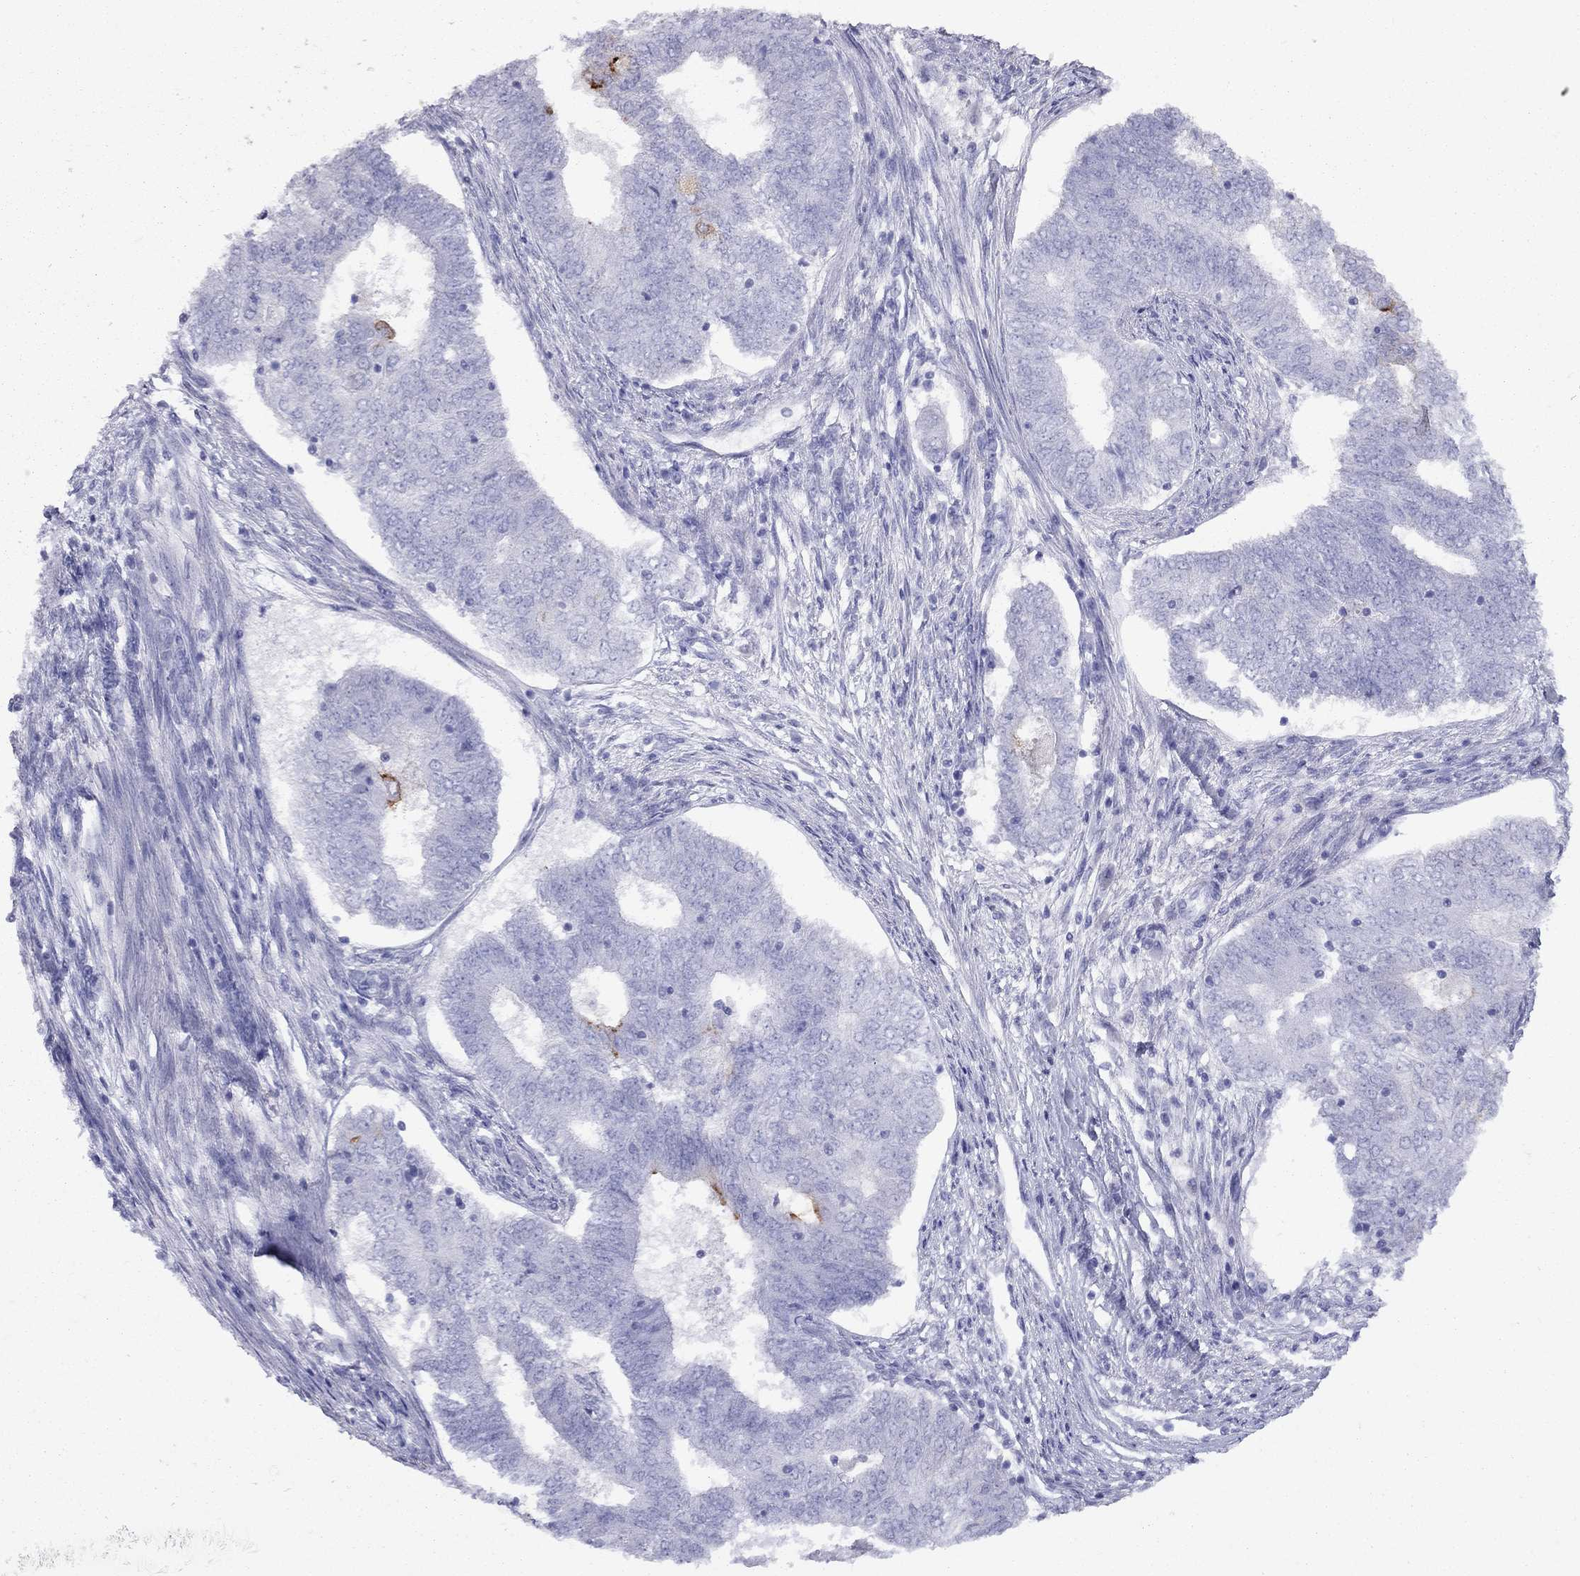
{"staining": {"intensity": "moderate", "quantity": "<25%", "location": "cytoplasmic/membranous"}, "tissue": "endometrial cancer", "cell_type": "Tumor cells", "image_type": "cancer", "snomed": [{"axis": "morphology", "description": "Adenocarcinoma, NOS"}, {"axis": "topography", "description": "Endometrium"}], "caption": "A brown stain highlights moderate cytoplasmic/membranous staining of a protein in endometrial cancer tumor cells.", "gene": "MUC16", "patient": {"sex": "female", "age": 62}}